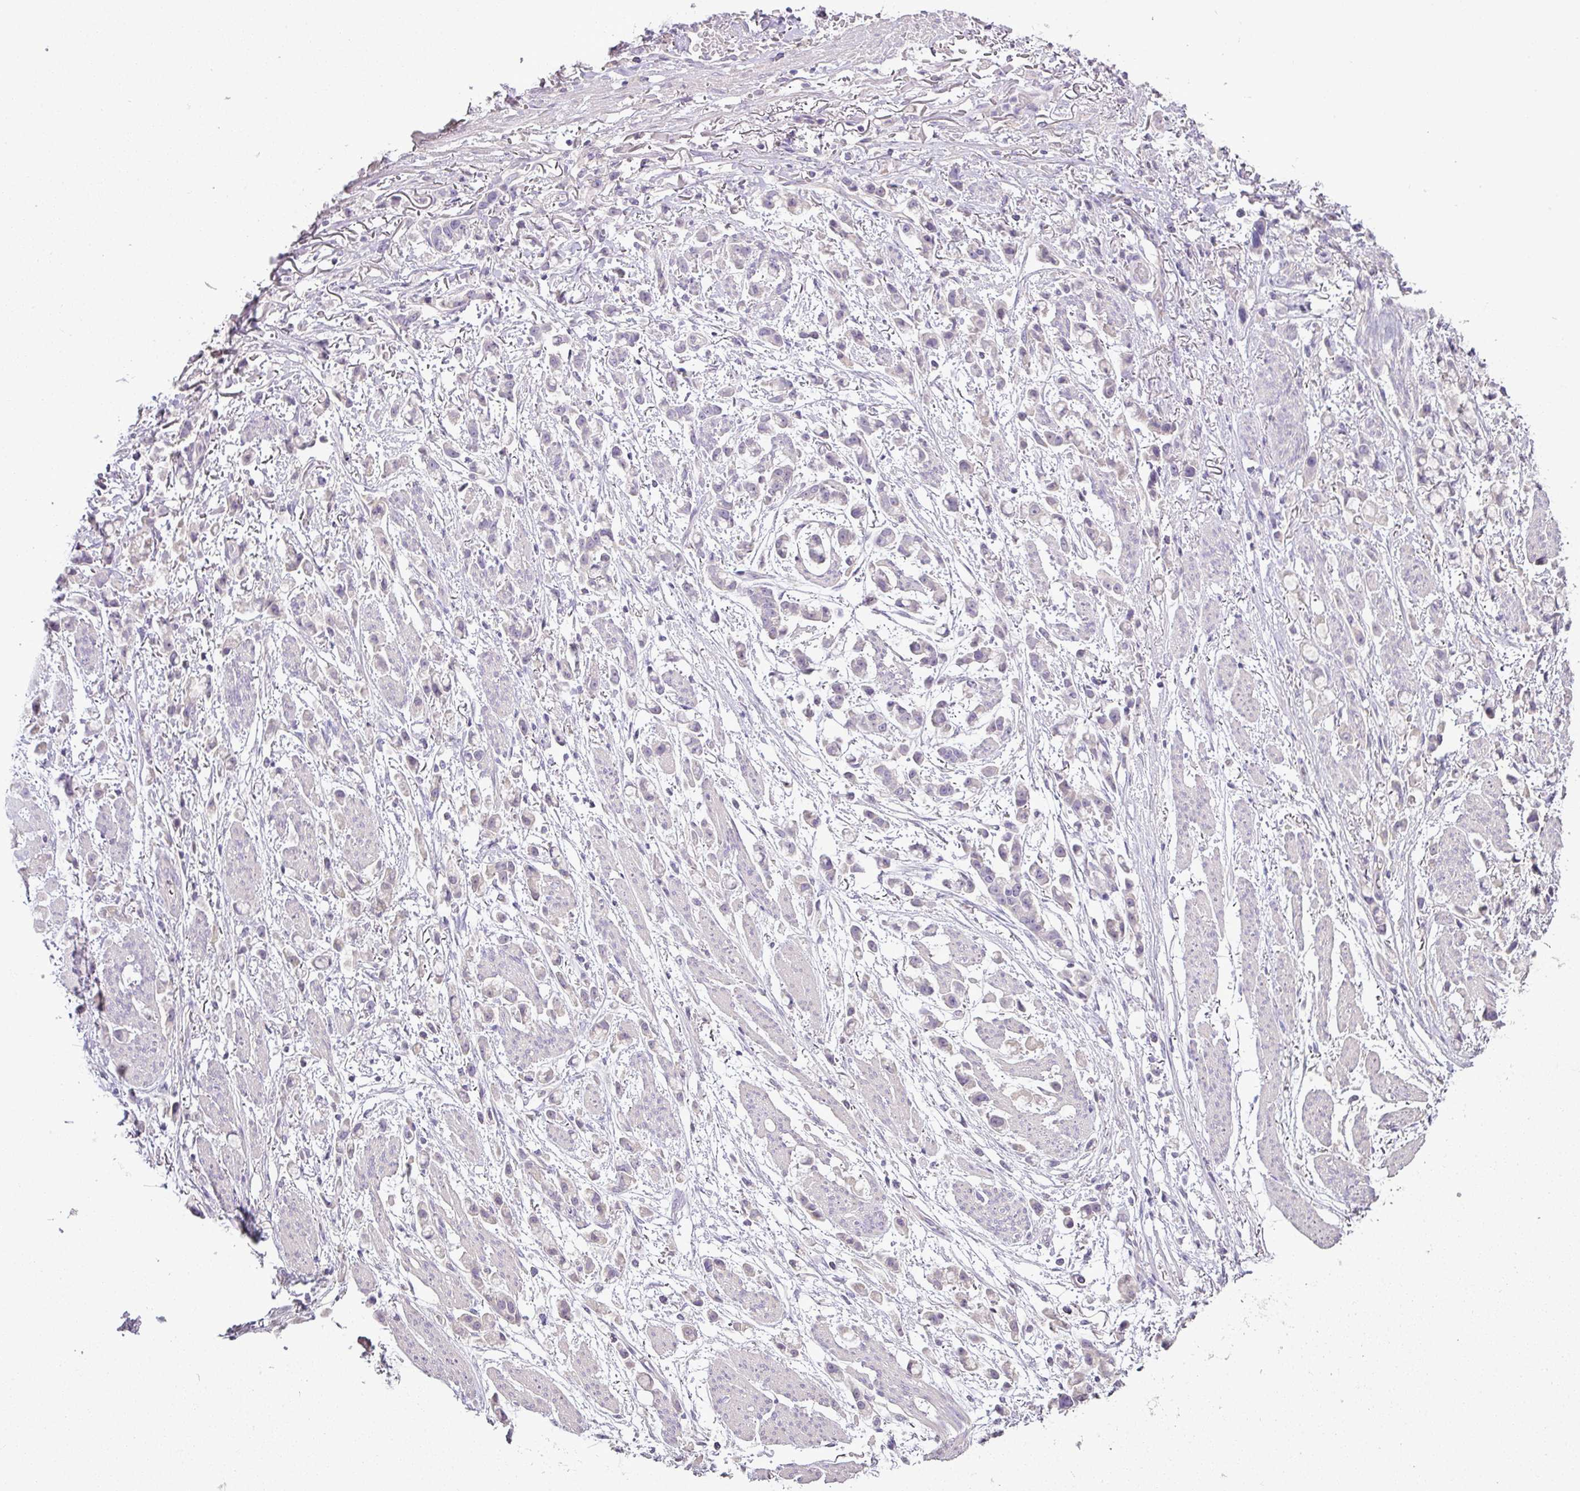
{"staining": {"intensity": "negative", "quantity": "none", "location": "none"}, "tissue": "stomach cancer", "cell_type": "Tumor cells", "image_type": "cancer", "snomed": [{"axis": "morphology", "description": "Adenocarcinoma, NOS"}, {"axis": "topography", "description": "Stomach"}], "caption": "Stomach cancer (adenocarcinoma) was stained to show a protein in brown. There is no significant expression in tumor cells.", "gene": "BRINP2", "patient": {"sex": "female", "age": 81}}